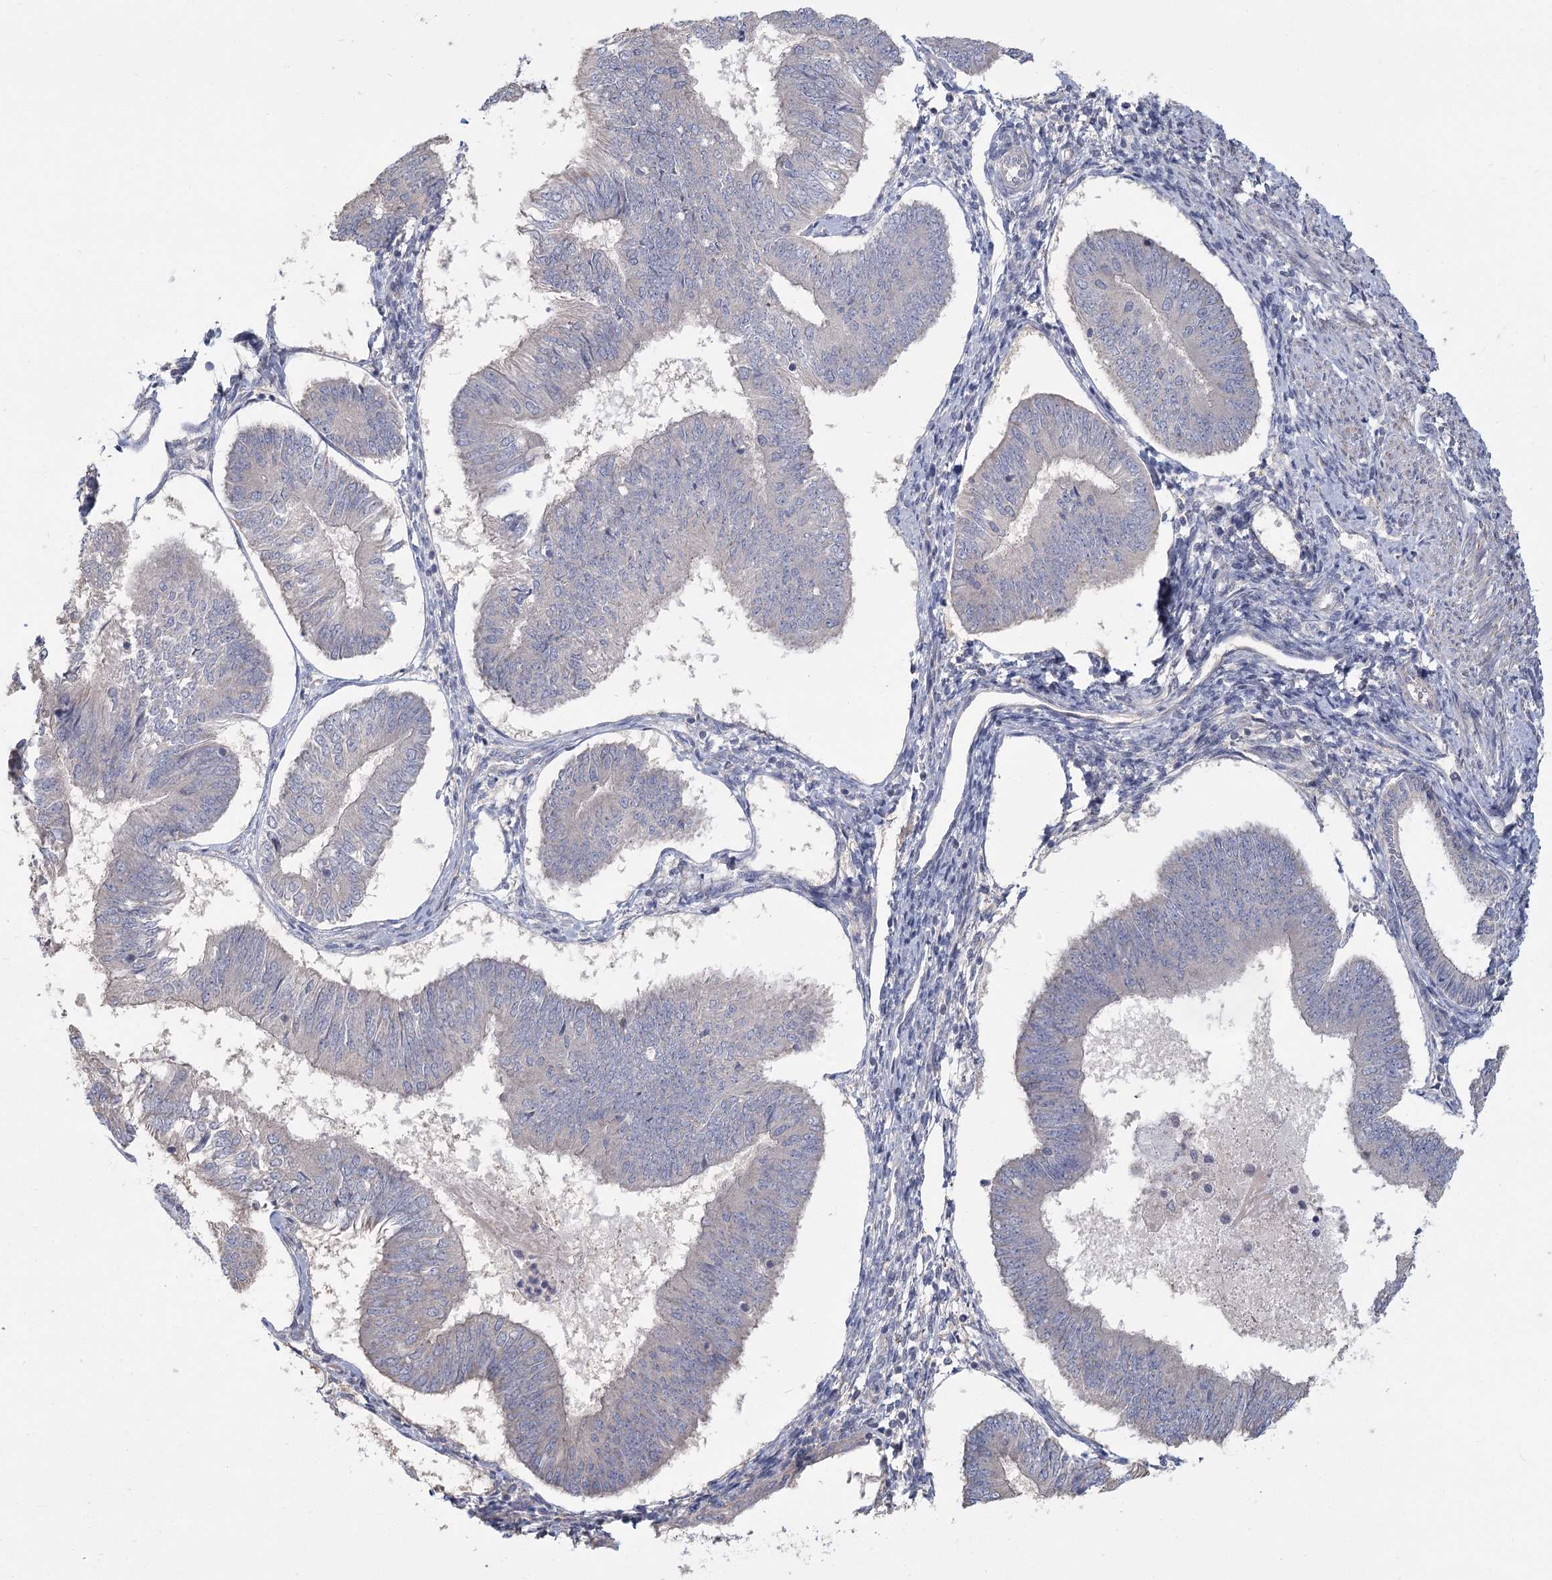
{"staining": {"intensity": "negative", "quantity": "none", "location": "none"}, "tissue": "endometrial cancer", "cell_type": "Tumor cells", "image_type": "cancer", "snomed": [{"axis": "morphology", "description": "Adenocarcinoma, NOS"}, {"axis": "topography", "description": "Endometrium"}], "caption": "This histopathology image is of endometrial cancer stained with IHC to label a protein in brown with the nuclei are counter-stained blue. There is no staining in tumor cells.", "gene": "CNTLN", "patient": {"sex": "female", "age": 58}}